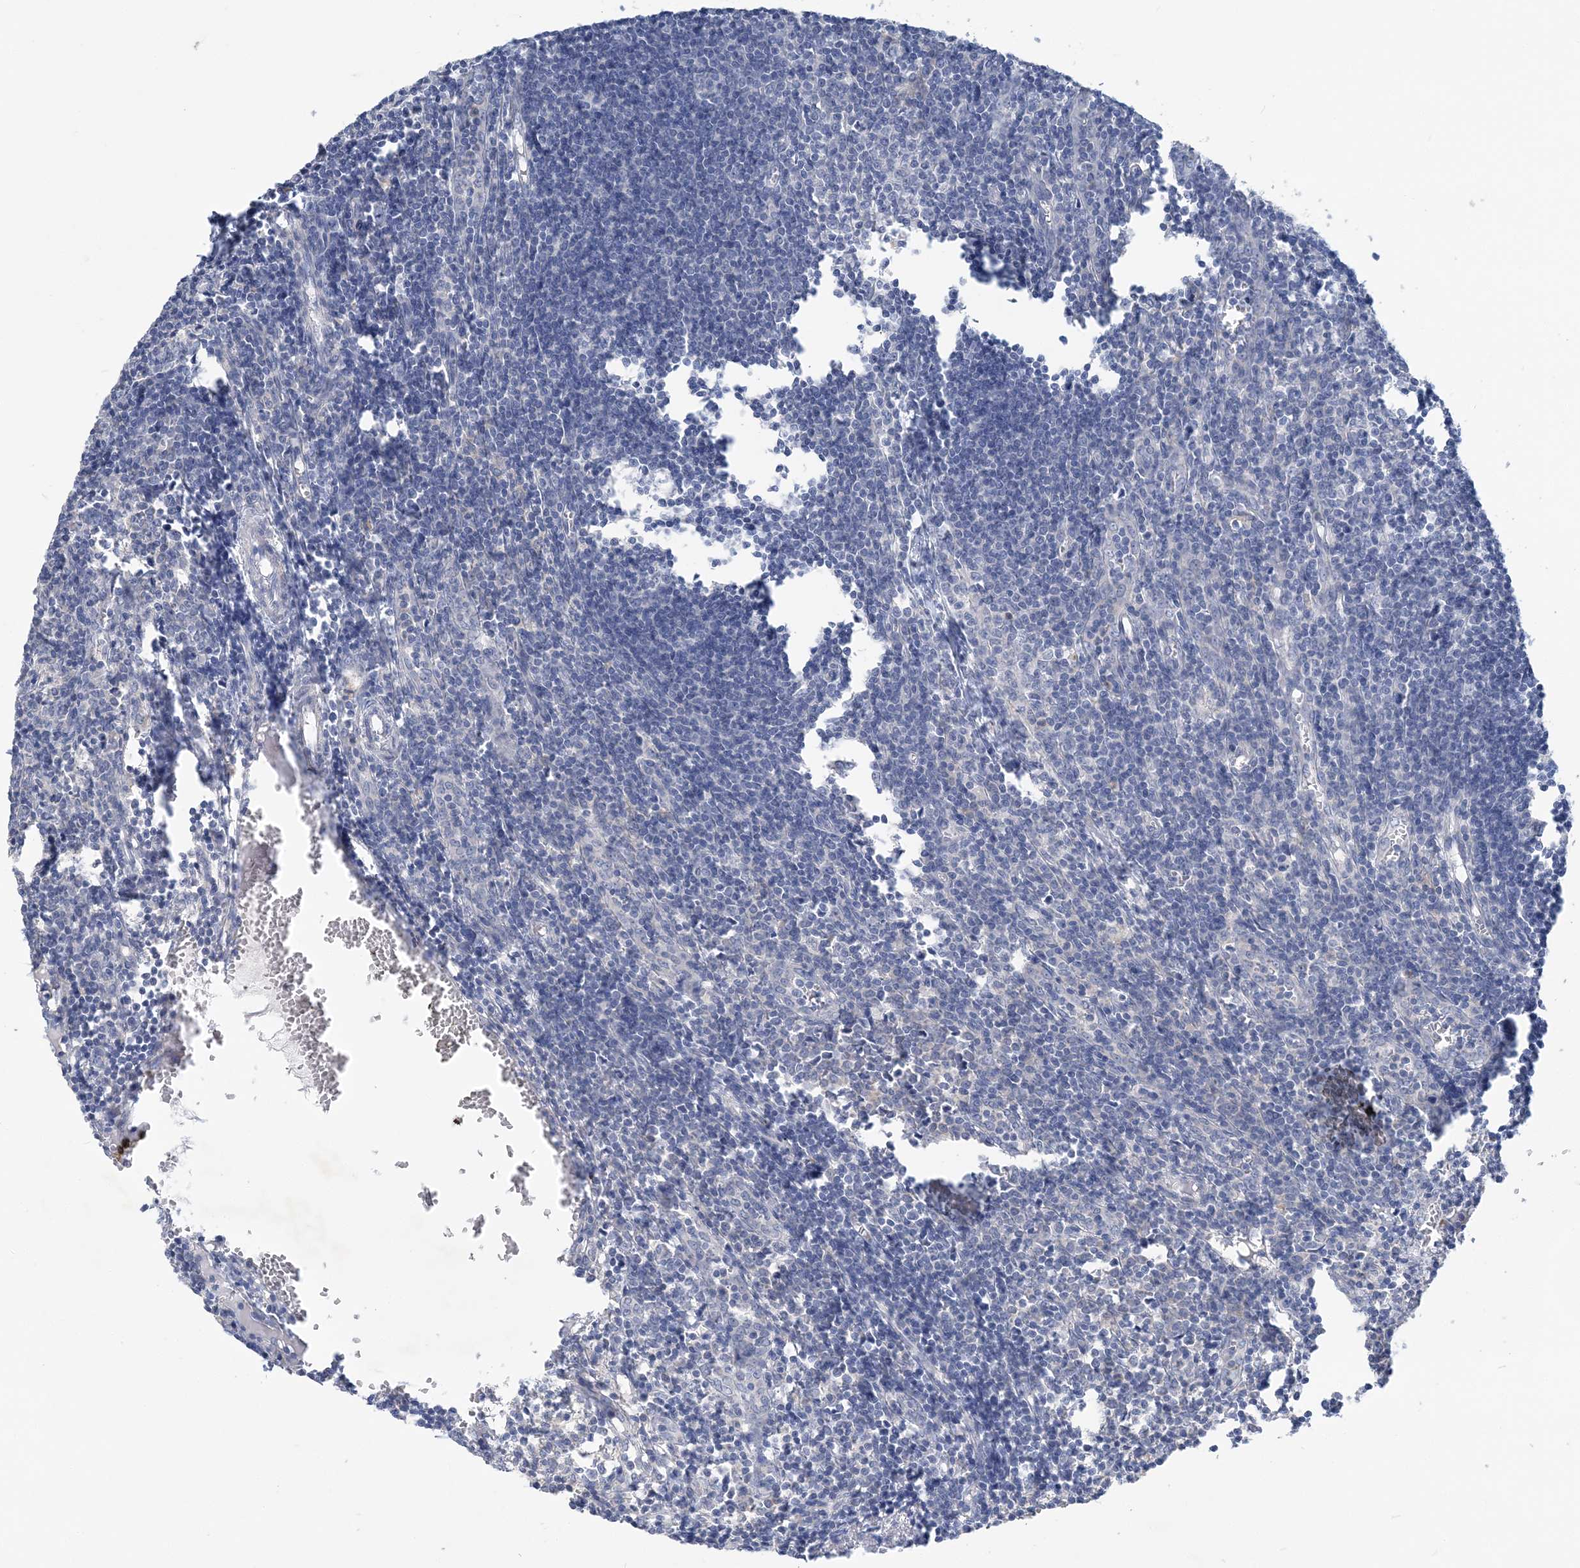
{"staining": {"intensity": "negative", "quantity": "none", "location": "none"}, "tissue": "lymph node", "cell_type": "Germinal center cells", "image_type": "normal", "snomed": [{"axis": "morphology", "description": "Normal tissue, NOS"}, {"axis": "morphology", "description": "Malignant melanoma, Metastatic site"}, {"axis": "topography", "description": "Lymph node"}], "caption": "The image reveals no staining of germinal center cells in unremarkable lymph node.", "gene": "ANKRD35", "patient": {"sex": "male", "age": 41}}